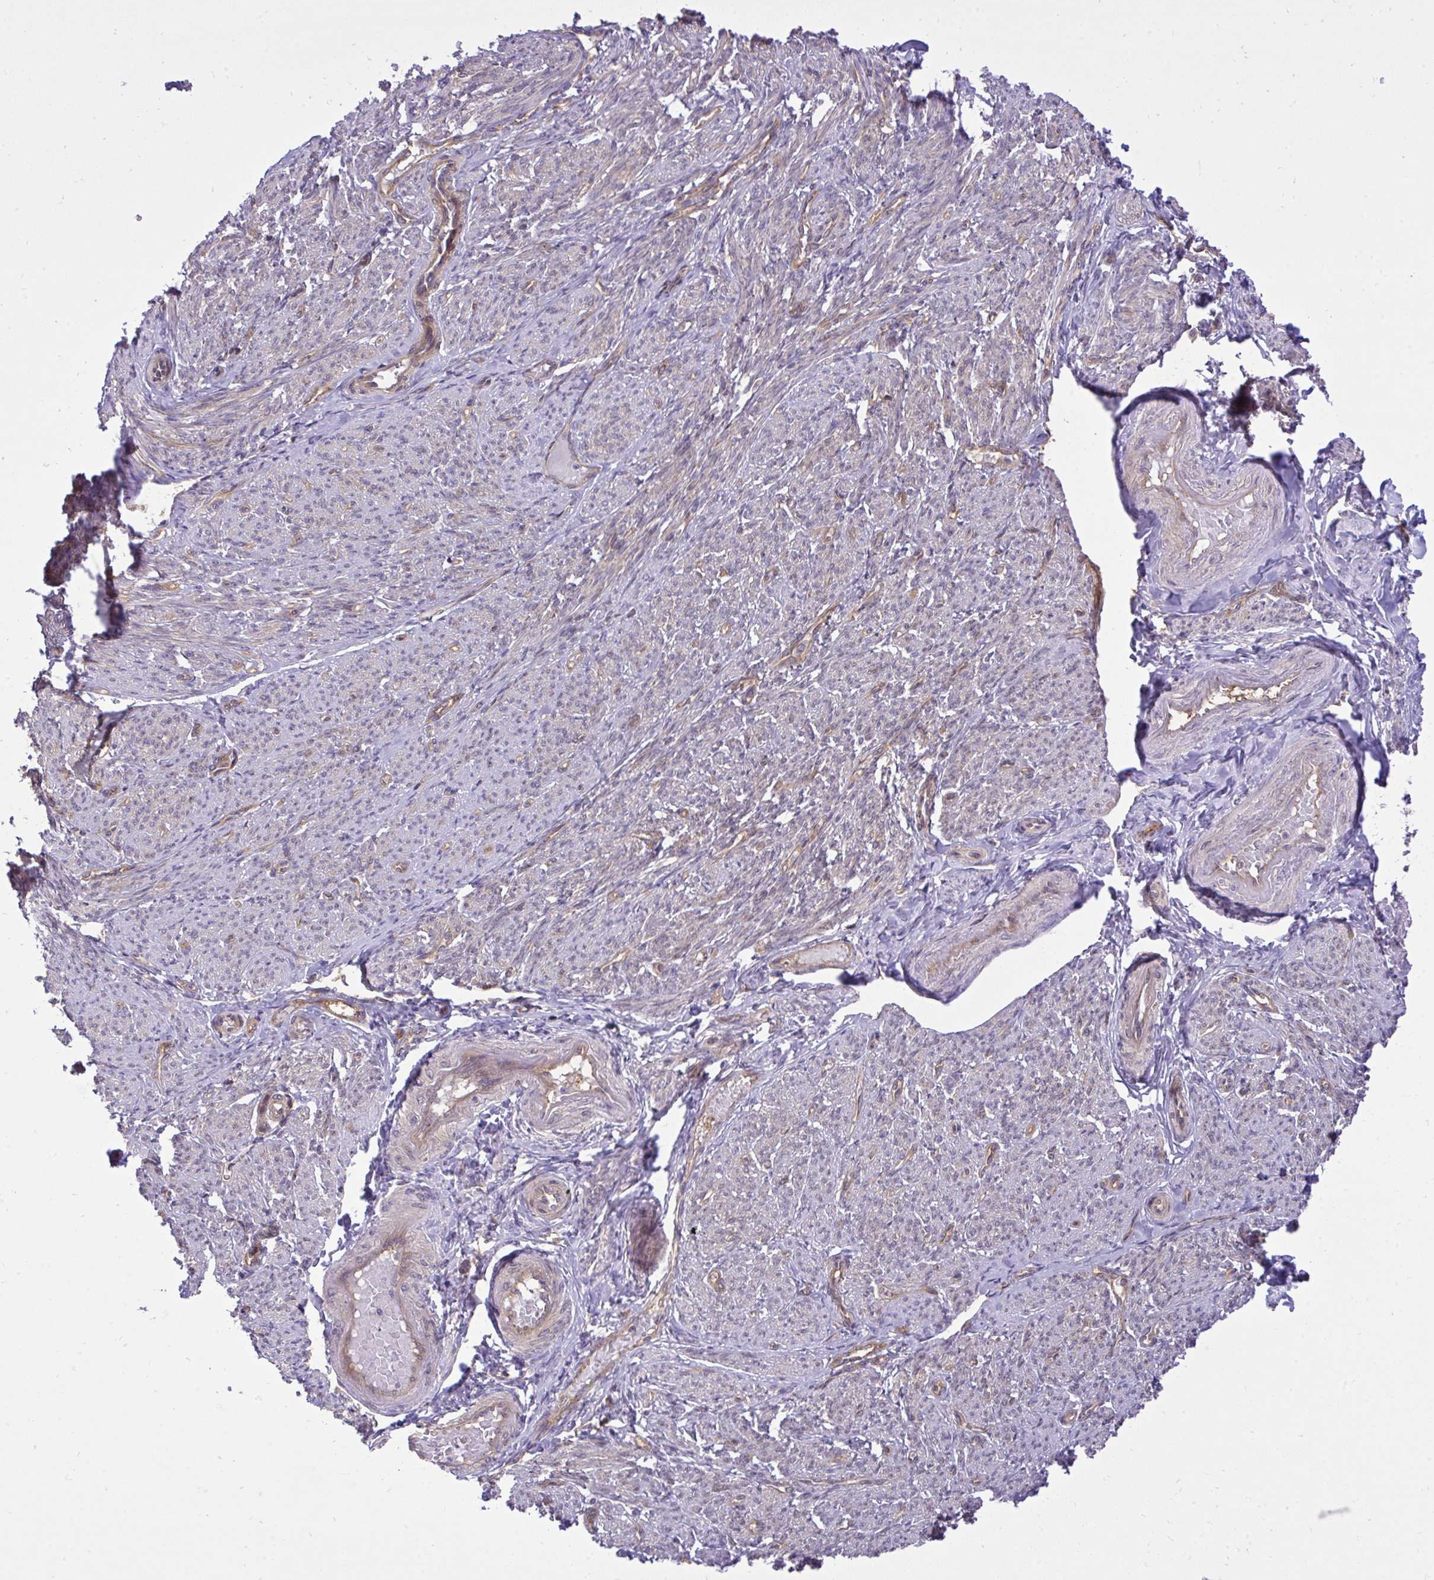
{"staining": {"intensity": "weak", "quantity": "25%-75%", "location": "cytoplasmic/membranous"}, "tissue": "smooth muscle", "cell_type": "Smooth muscle cells", "image_type": "normal", "snomed": [{"axis": "morphology", "description": "Normal tissue, NOS"}, {"axis": "topography", "description": "Smooth muscle"}], "caption": "High-power microscopy captured an IHC photomicrograph of unremarkable smooth muscle, revealing weak cytoplasmic/membranous expression in approximately 25%-75% of smooth muscle cells.", "gene": "PPP5C", "patient": {"sex": "female", "age": 65}}